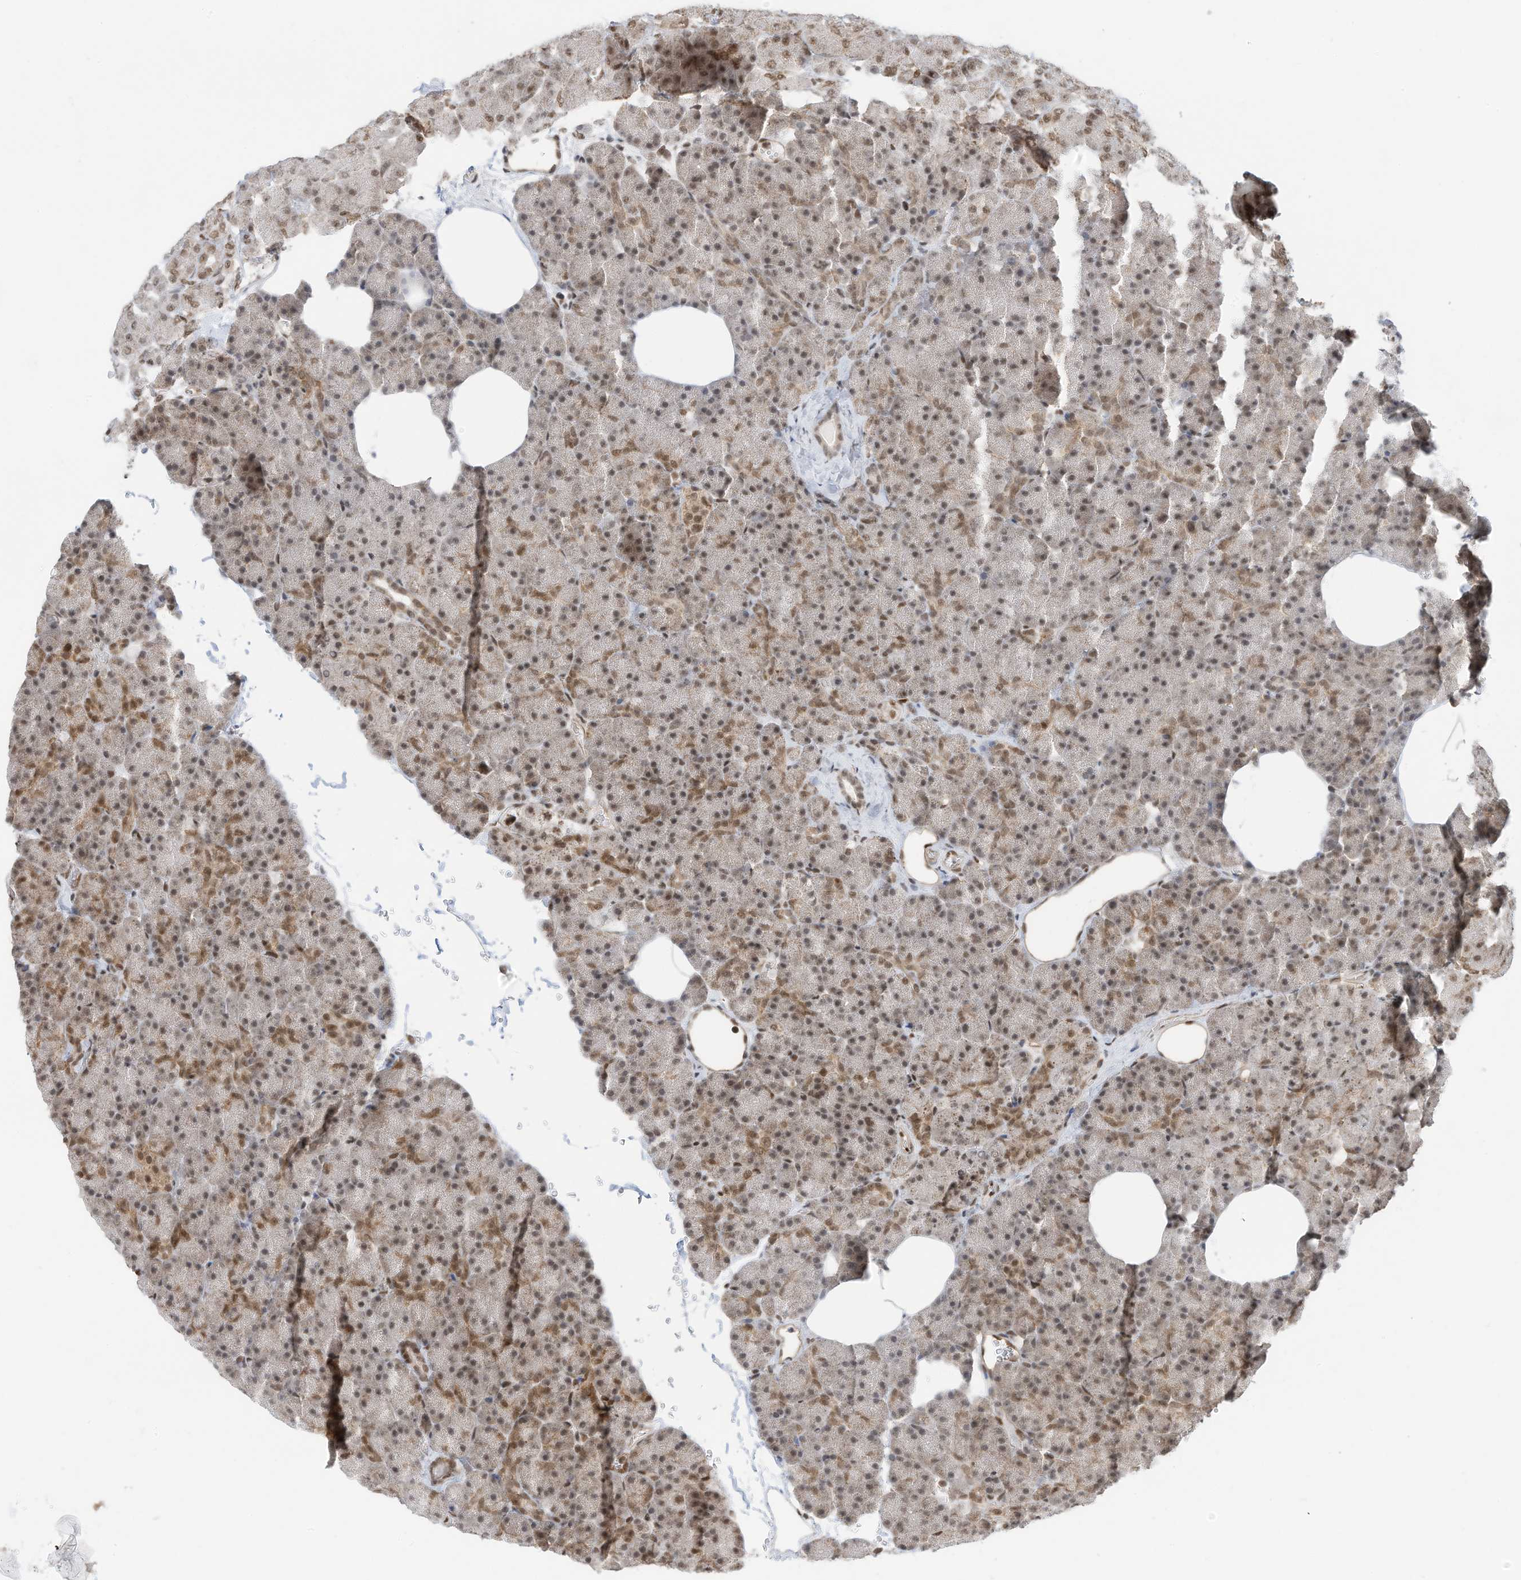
{"staining": {"intensity": "moderate", "quantity": "25%-75%", "location": "cytoplasmic/membranous,nuclear"}, "tissue": "pancreas", "cell_type": "Exocrine glandular cells", "image_type": "normal", "snomed": [{"axis": "morphology", "description": "Normal tissue, NOS"}, {"axis": "morphology", "description": "Carcinoid, malignant, NOS"}, {"axis": "topography", "description": "Pancreas"}], "caption": "DAB (3,3'-diaminobenzidine) immunohistochemical staining of unremarkable human pancreas displays moderate cytoplasmic/membranous,nuclear protein staining in about 25%-75% of exocrine glandular cells.", "gene": "AURKAIP1", "patient": {"sex": "female", "age": 35}}